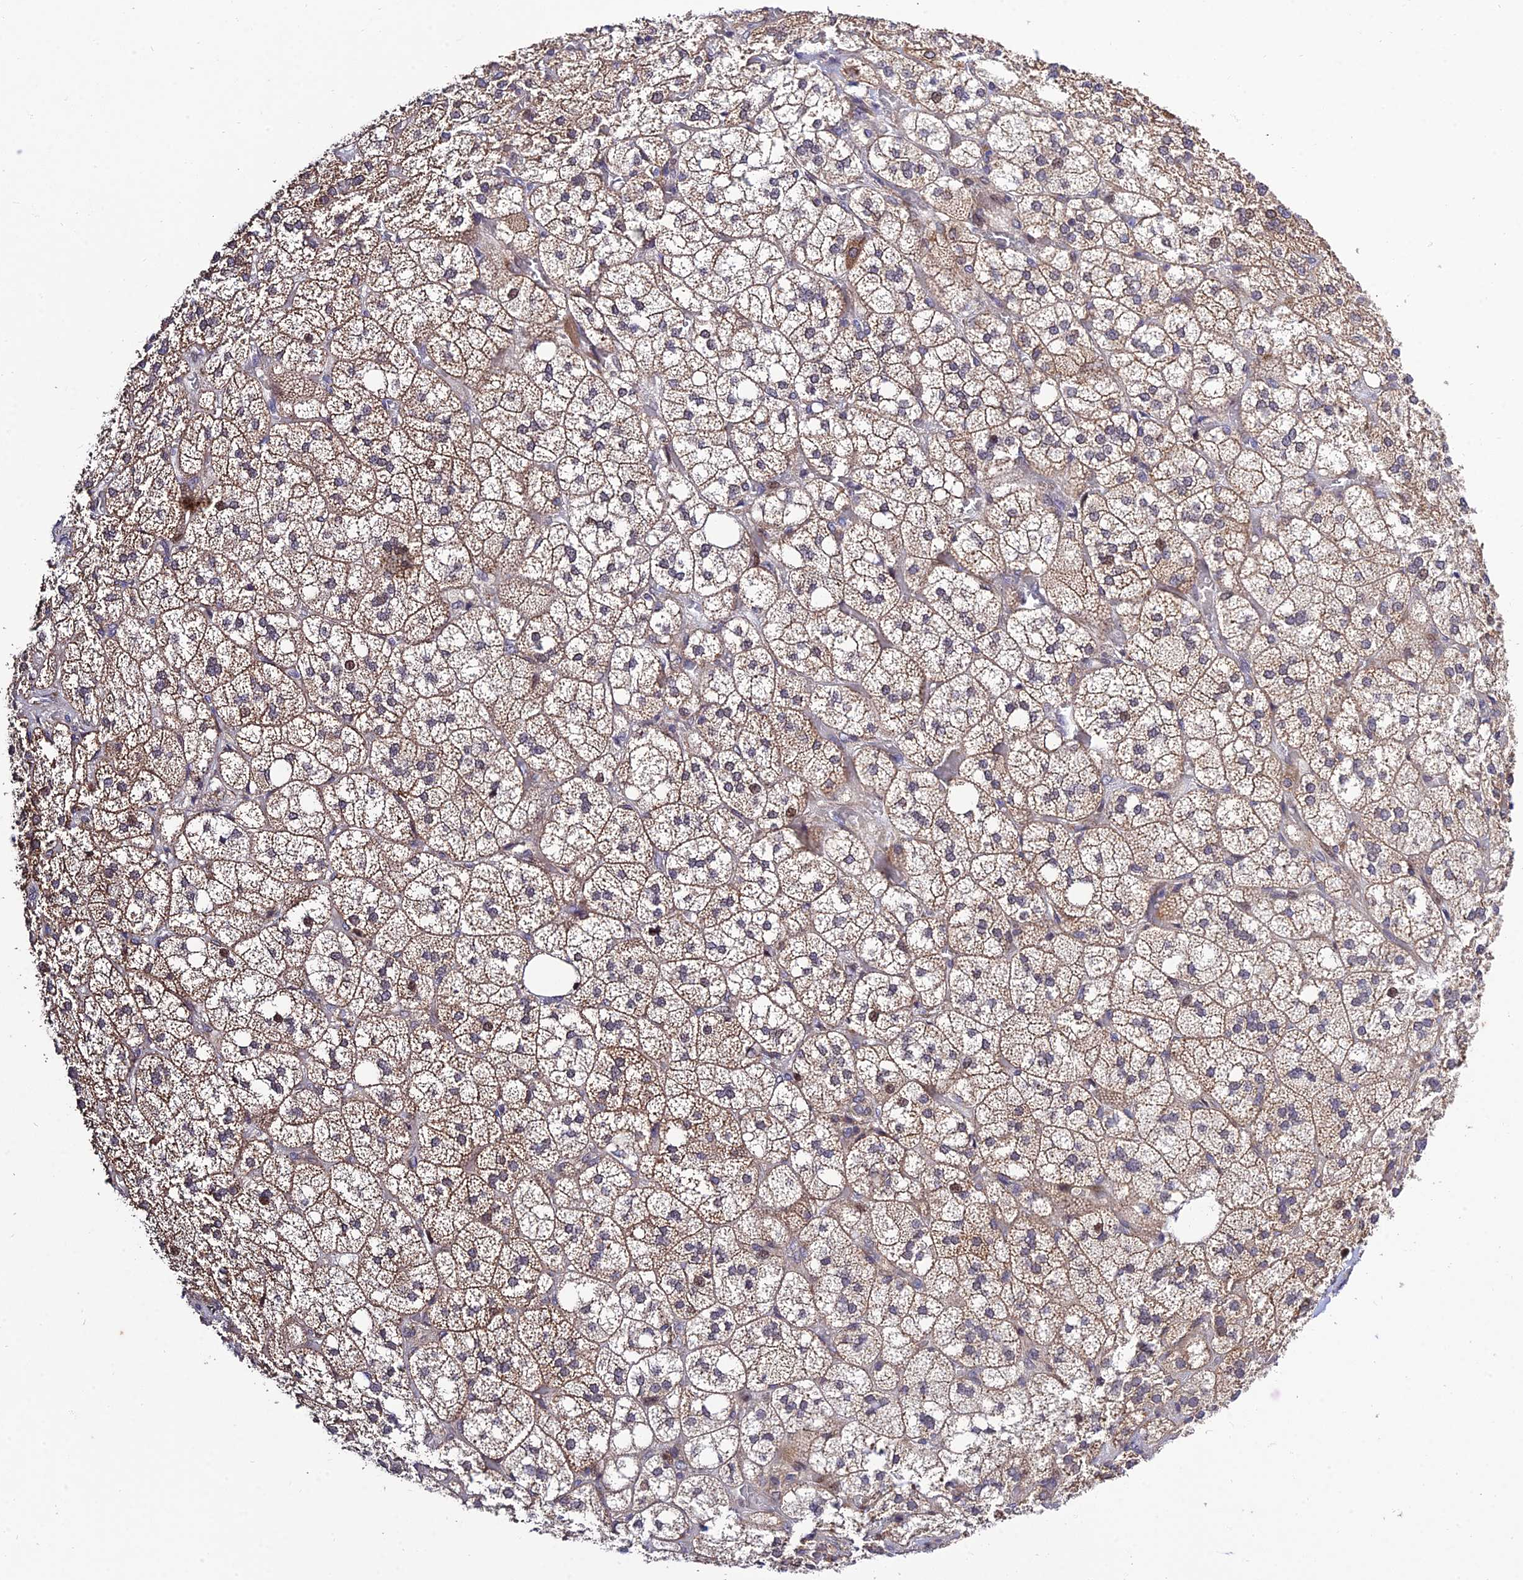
{"staining": {"intensity": "weak", "quantity": ">75%", "location": "cytoplasmic/membranous"}, "tissue": "adrenal gland", "cell_type": "Glandular cells", "image_type": "normal", "snomed": [{"axis": "morphology", "description": "Normal tissue, NOS"}, {"axis": "topography", "description": "Adrenal gland"}], "caption": "Adrenal gland stained for a protein (brown) exhibits weak cytoplasmic/membranous positive expression in approximately >75% of glandular cells.", "gene": "PLEKHG2", "patient": {"sex": "male", "age": 61}}